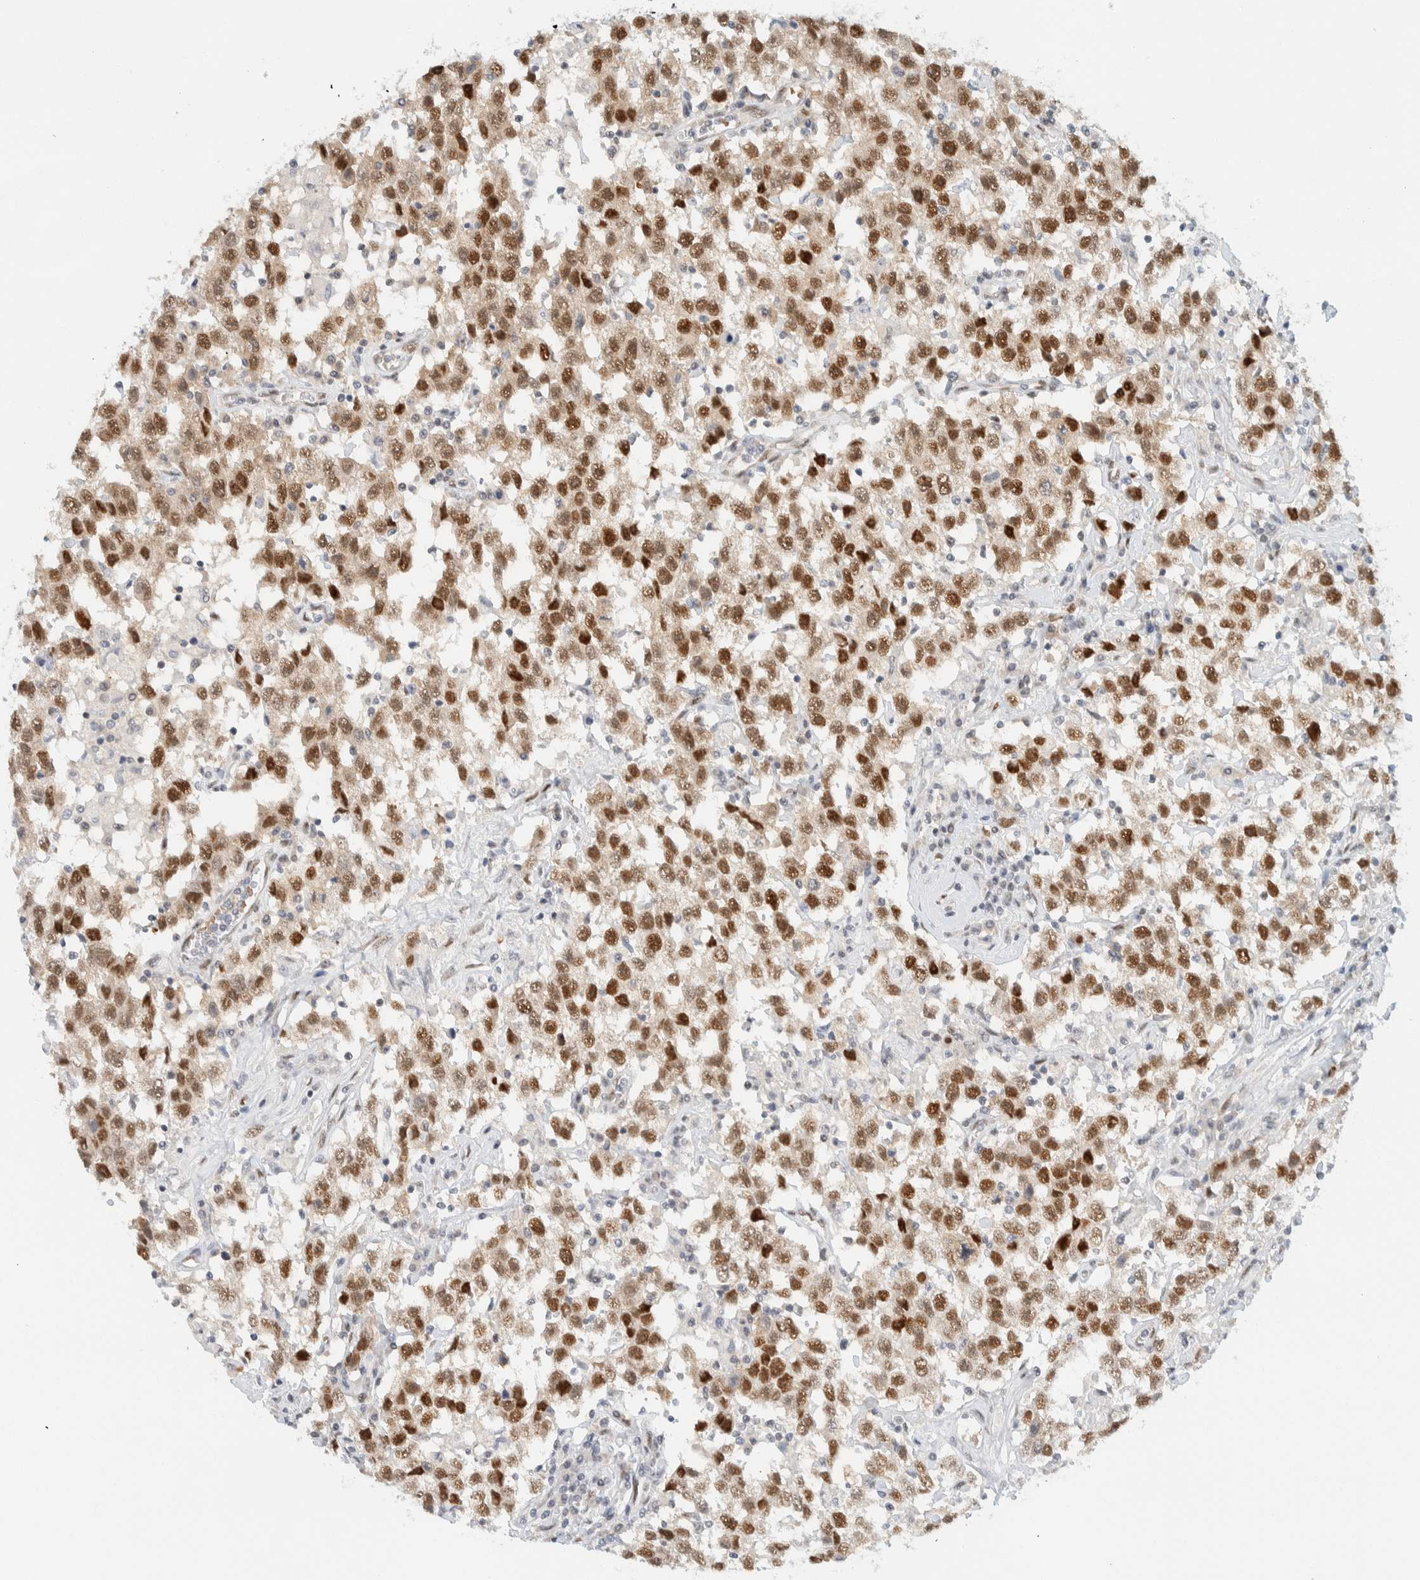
{"staining": {"intensity": "strong", "quantity": ">75%", "location": "nuclear"}, "tissue": "testis cancer", "cell_type": "Tumor cells", "image_type": "cancer", "snomed": [{"axis": "morphology", "description": "Seminoma, NOS"}, {"axis": "topography", "description": "Testis"}], "caption": "Protein staining of testis cancer tissue reveals strong nuclear expression in approximately >75% of tumor cells.", "gene": "ZNF683", "patient": {"sex": "male", "age": 41}}